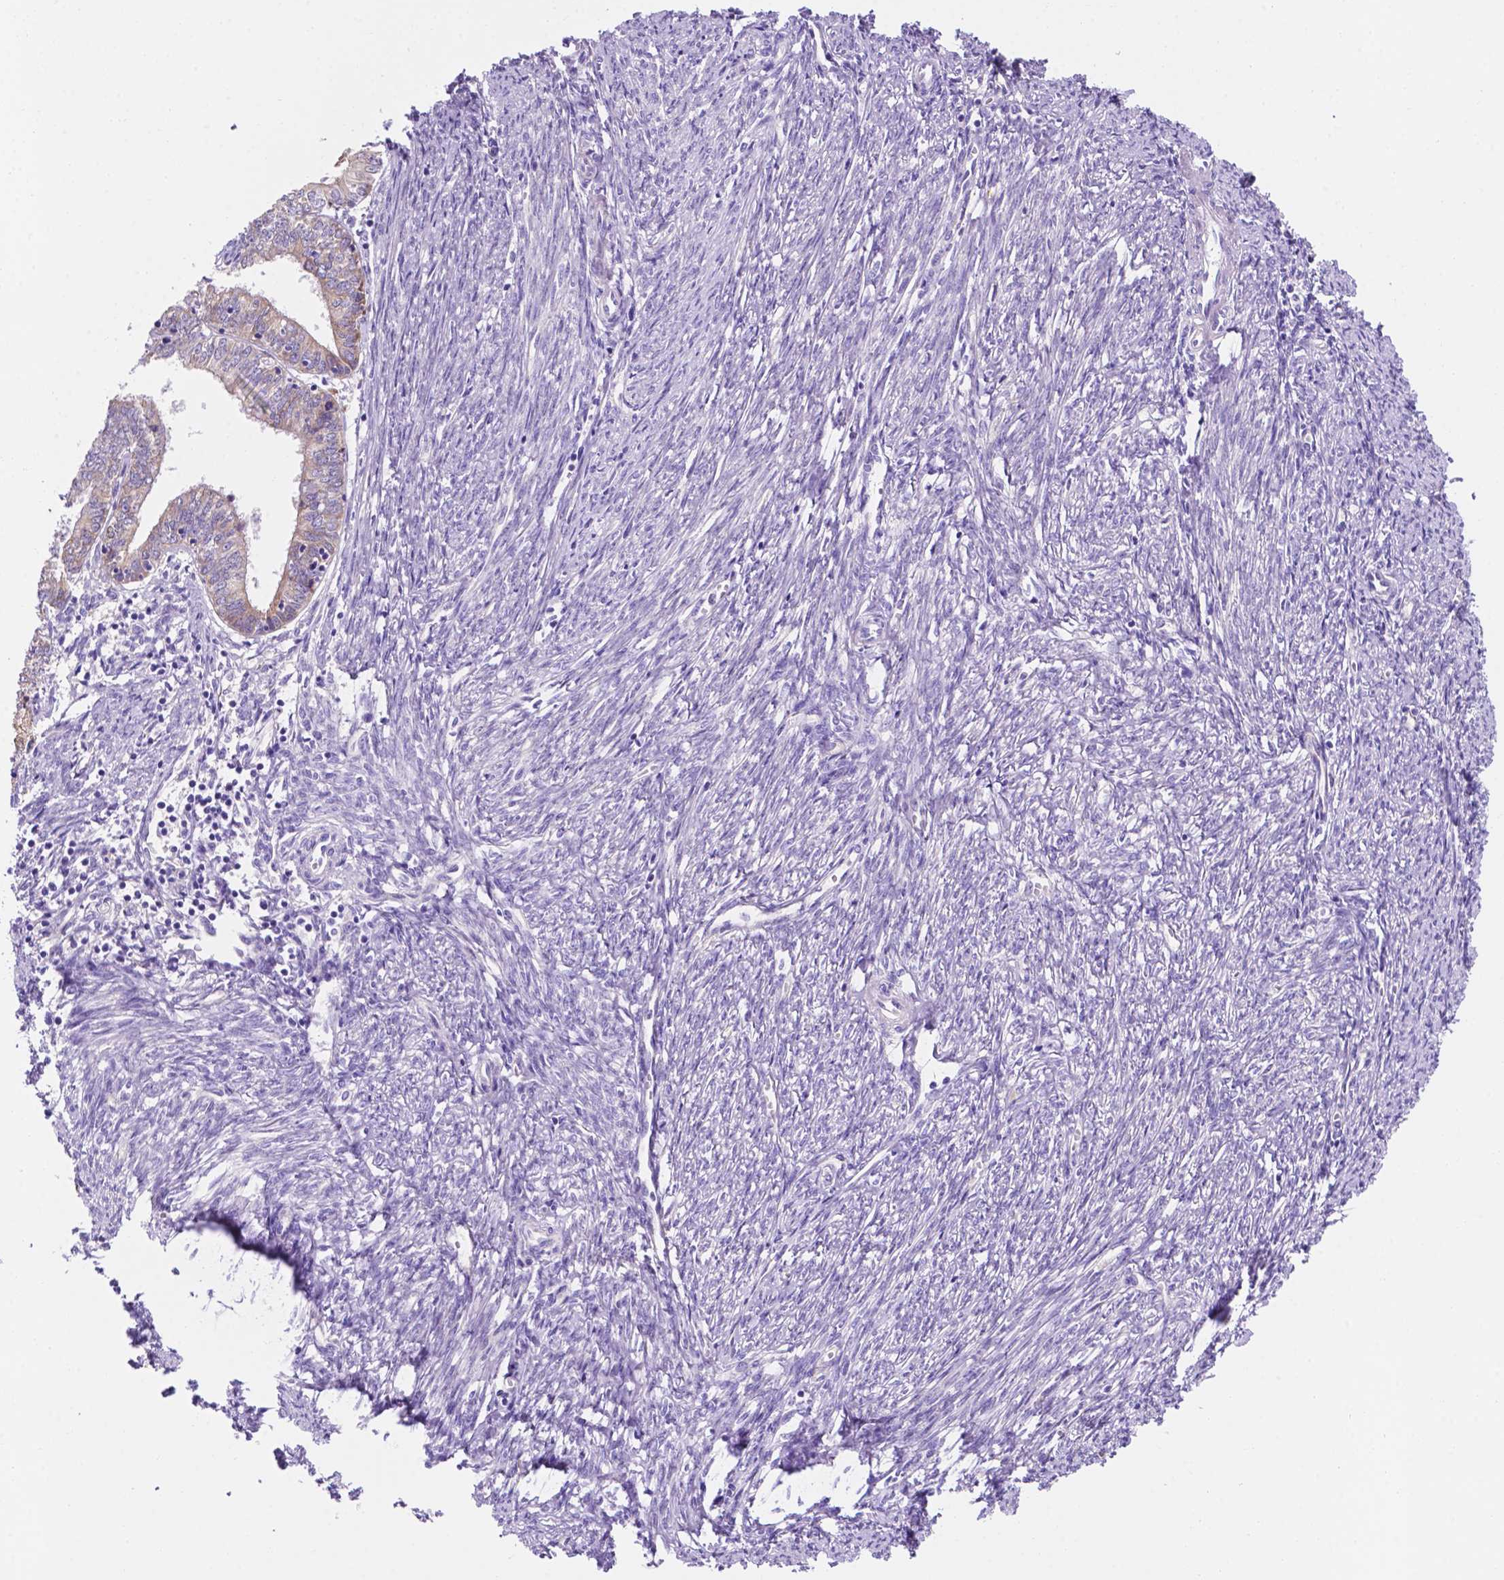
{"staining": {"intensity": "negative", "quantity": "none", "location": "none"}, "tissue": "endometrial cancer", "cell_type": "Tumor cells", "image_type": "cancer", "snomed": [{"axis": "morphology", "description": "Adenocarcinoma, NOS"}, {"axis": "topography", "description": "Endometrium"}], "caption": "A high-resolution photomicrograph shows immunohistochemistry (IHC) staining of endometrial cancer, which reveals no significant expression in tumor cells.", "gene": "CEACAM7", "patient": {"sex": "female", "age": 61}}